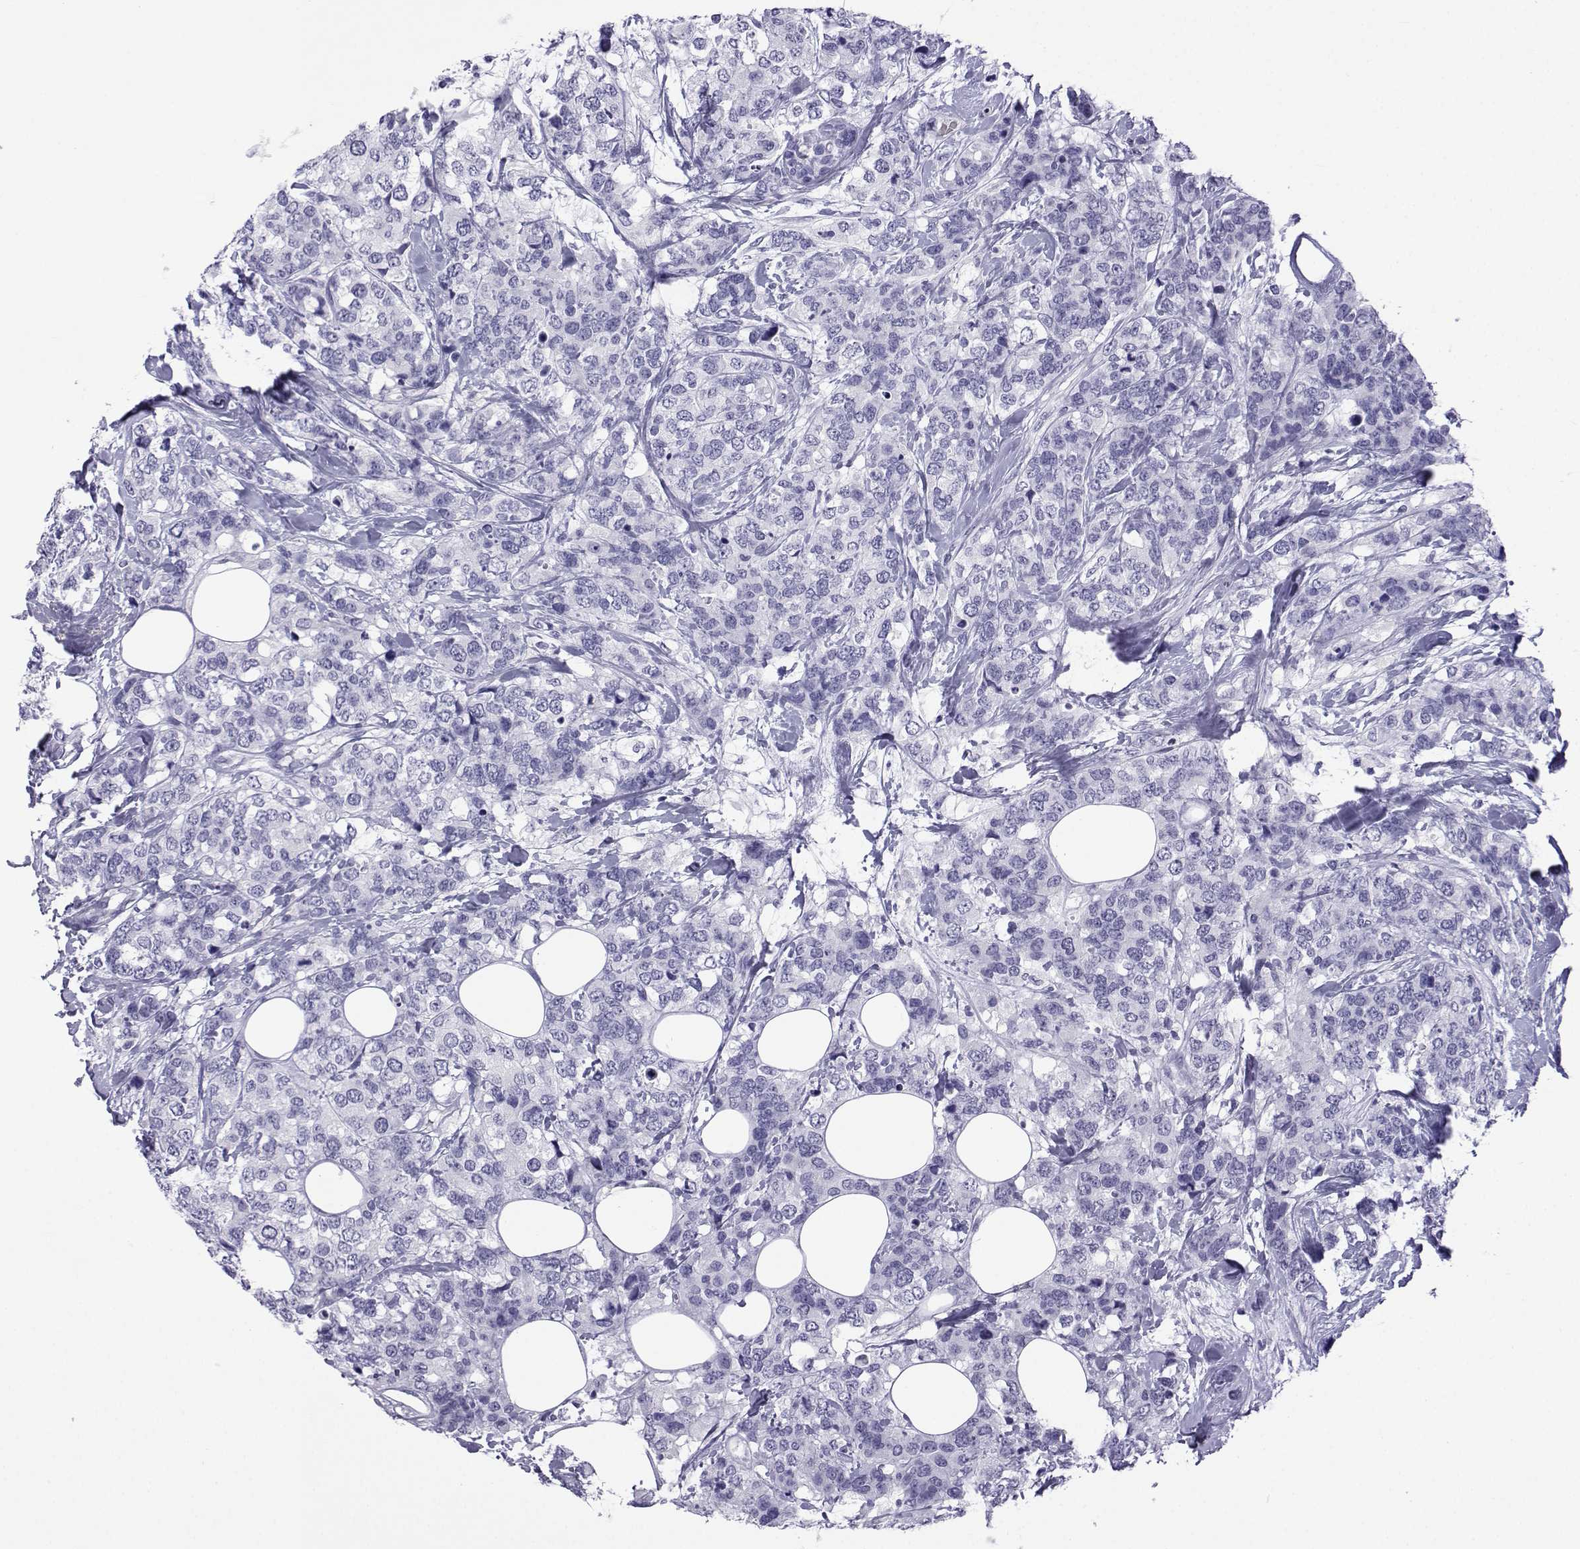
{"staining": {"intensity": "negative", "quantity": "none", "location": "none"}, "tissue": "breast cancer", "cell_type": "Tumor cells", "image_type": "cancer", "snomed": [{"axis": "morphology", "description": "Lobular carcinoma"}, {"axis": "topography", "description": "Breast"}], "caption": "Breast lobular carcinoma was stained to show a protein in brown. There is no significant staining in tumor cells.", "gene": "ACTL7A", "patient": {"sex": "female", "age": 59}}